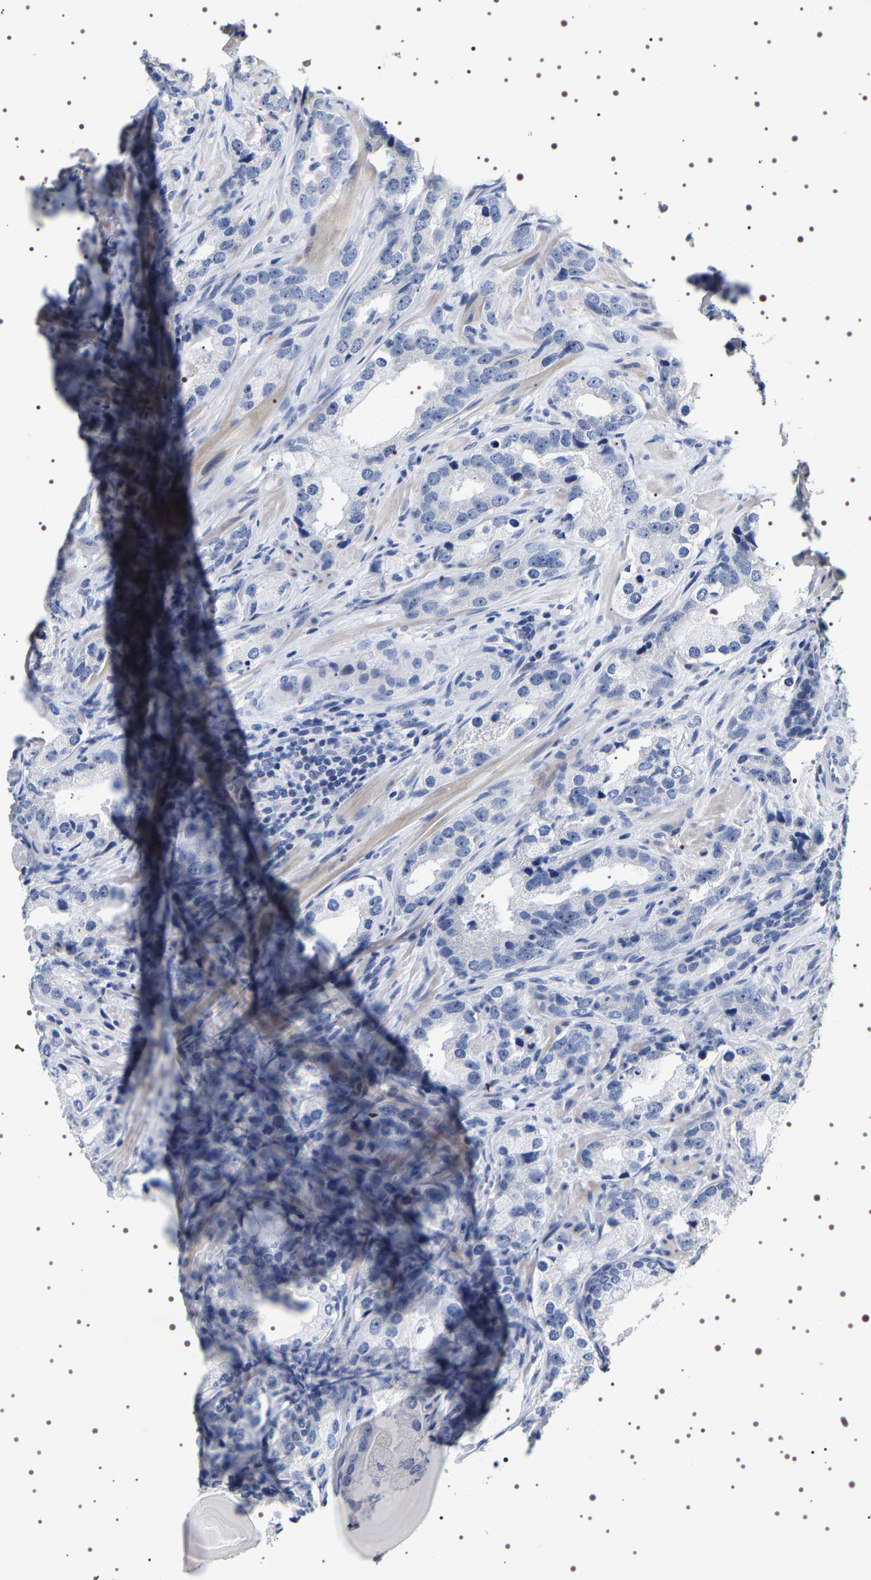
{"staining": {"intensity": "negative", "quantity": "none", "location": "none"}, "tissue": "prostate cancer", "cell_type": "Tumor cells", "image_type": "cancer", "snomed": [{"axis": "morphology", "description": "Adenocarcinoma, High grade"}, {"axis": "topography", "description": "Prostate"}], "caption": "DAB (3,3'-diaminobenzidine) immunohistochemical staining of prostate cancer (high-grade adenocarcinoma) shows no significant staining in tumor cells.", "gene": "UBQLN3", "patient": {"sex": "male", "age": 63}}